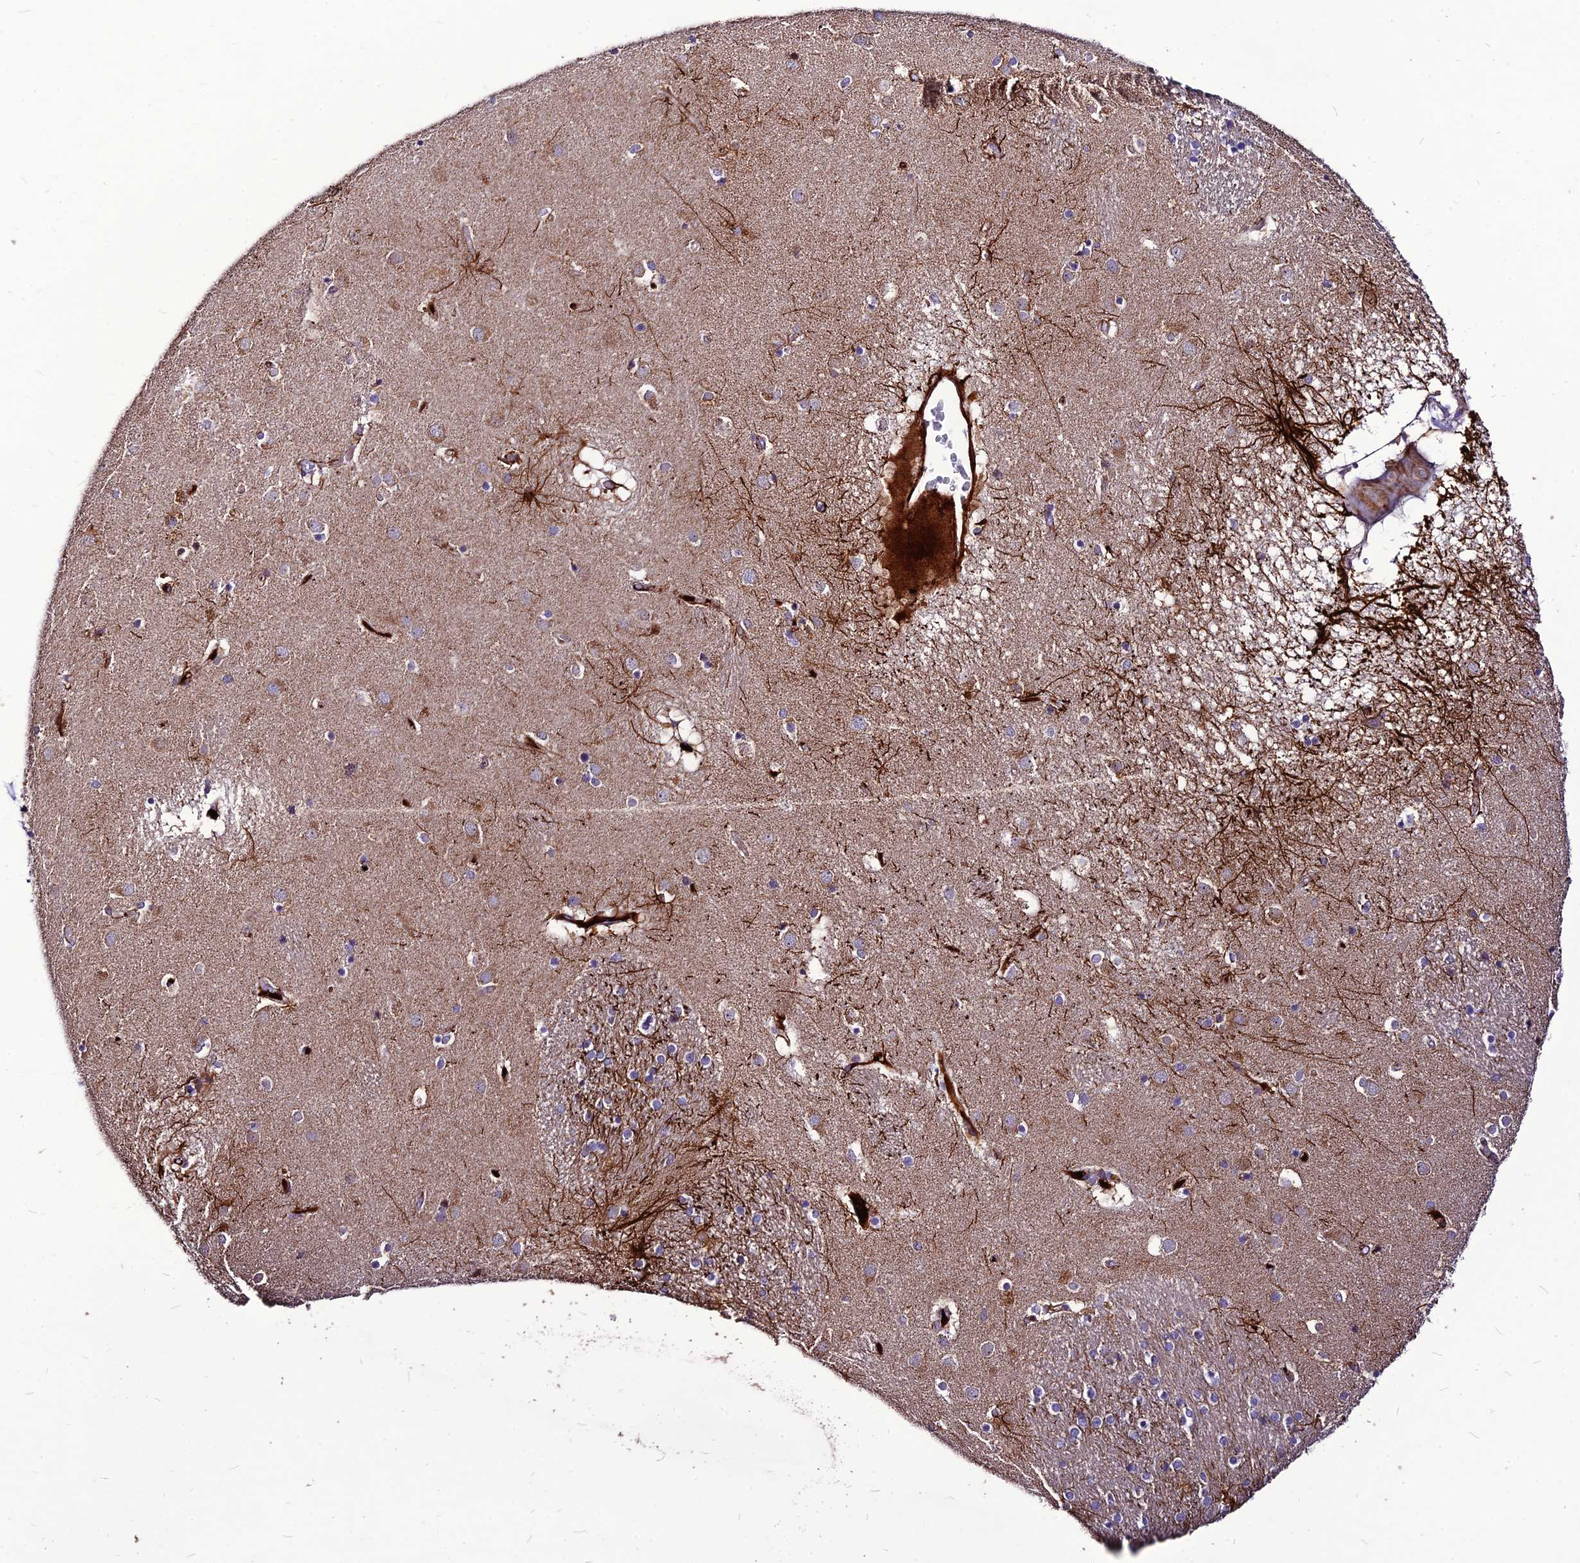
{"staining": {"intensity": "moderate", "quantity": "<25%", "location": "cytoplasmic/membranous"}, "tissue": "caudate", "cell_type": "Glial cells", "image_type": "normal", "snomed": [{"axis": "morphology", "description": "Normal tissue, NOS"}, {"axis": "topography", "description": "Lateral ventricle wall"}], "caption": "Moderate cytoplasmic/membranous staining for a protein is present in approximately <25% of glial cells of unremarkable caudate using immunohistochemistry.", "gene": "RIMOC1", "patient": {"sex": "male", "age": 70}}